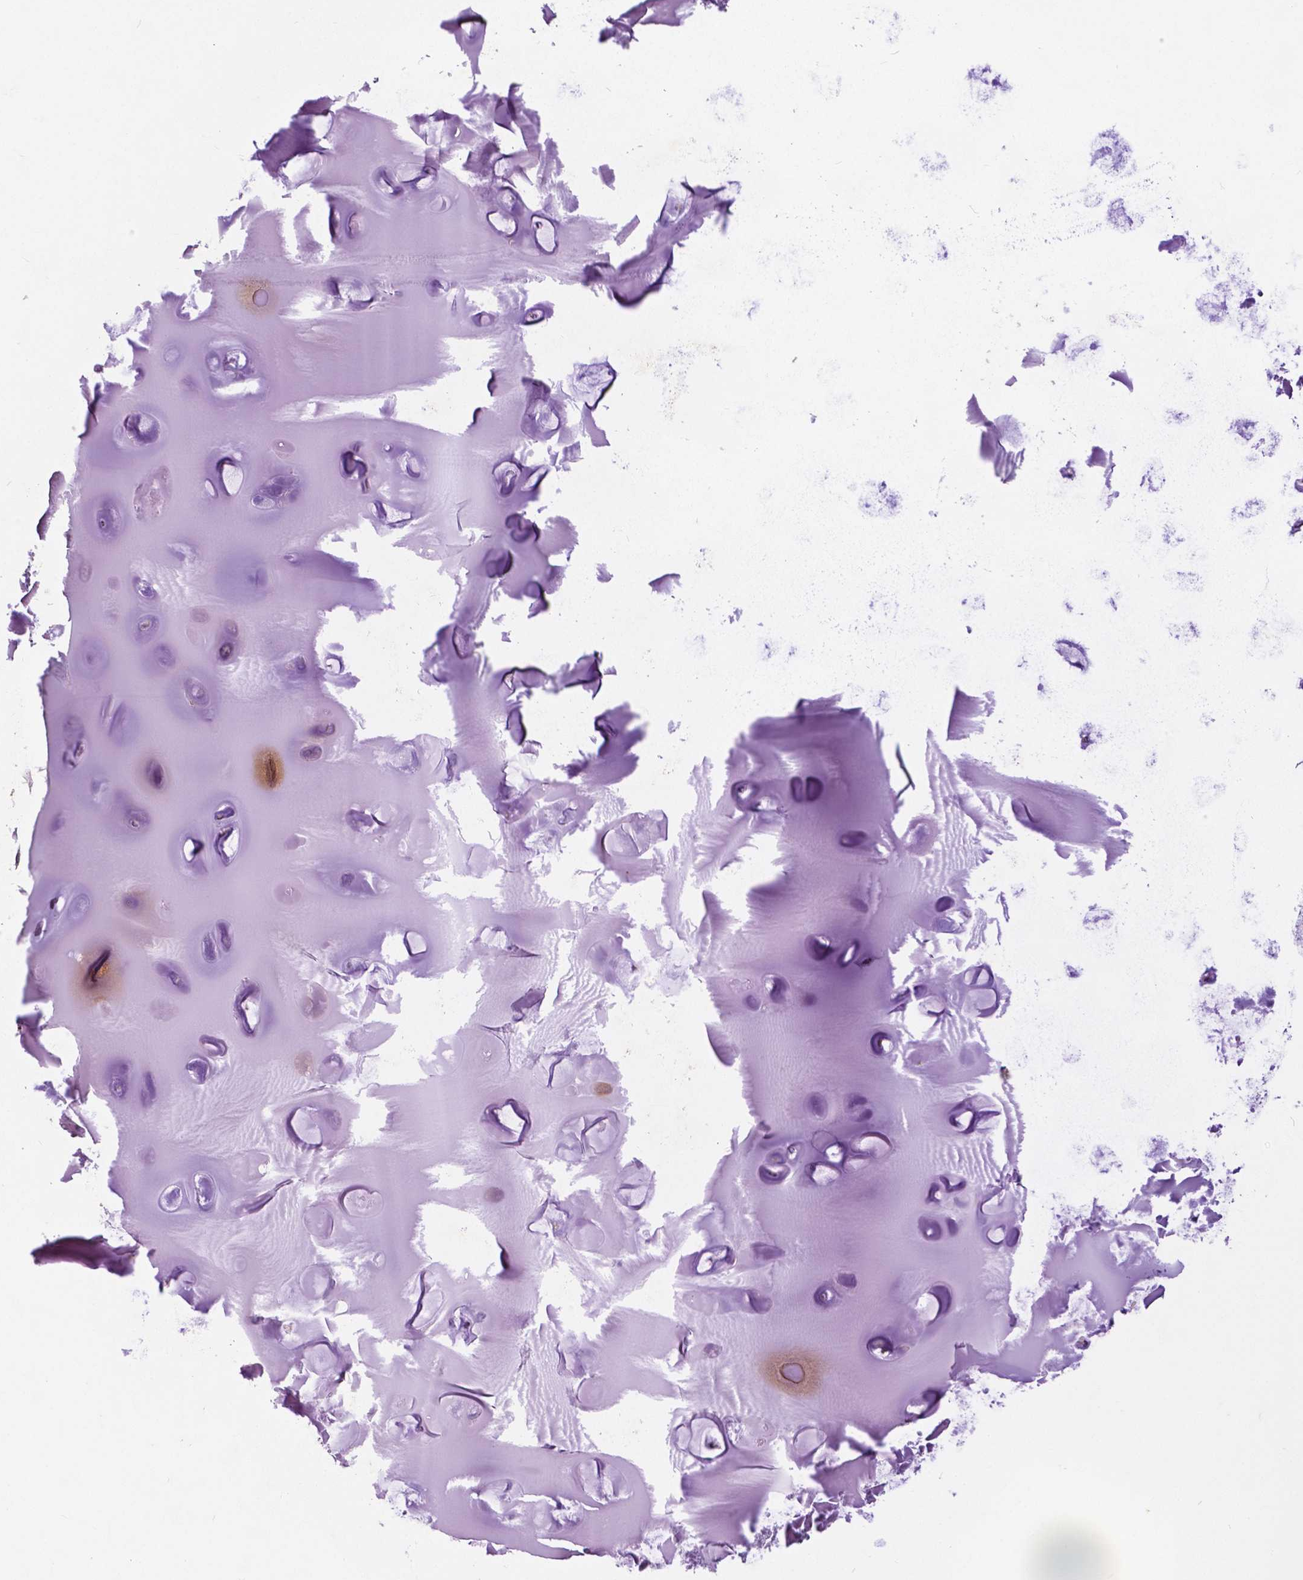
{"staining": {"intensity": "negative", "quantity": "none", "location": "none"}, "tissue": "soft tissue", "cell_type": "Chondrocytes", "image_type": "normal", "snomed": [{"axis": "morphology", "description": "Normal tissue, NOS"}, {"axis": "morphology", "description": "Squamous cell carcinoma, NOS"}, {"axis": "topography", "description": "Cartilage tissue"}, {"axis": "topography", "description": "Head-Neck"}], "caption": "A high-resolution histopathology image shows immunohistochemistry (IHC) staining of benign soft tissue, which demonstrates no significant expression in chondrocytes.", "gene": "GRIN2A", "patient": {"sex": "male", "age": 57}}